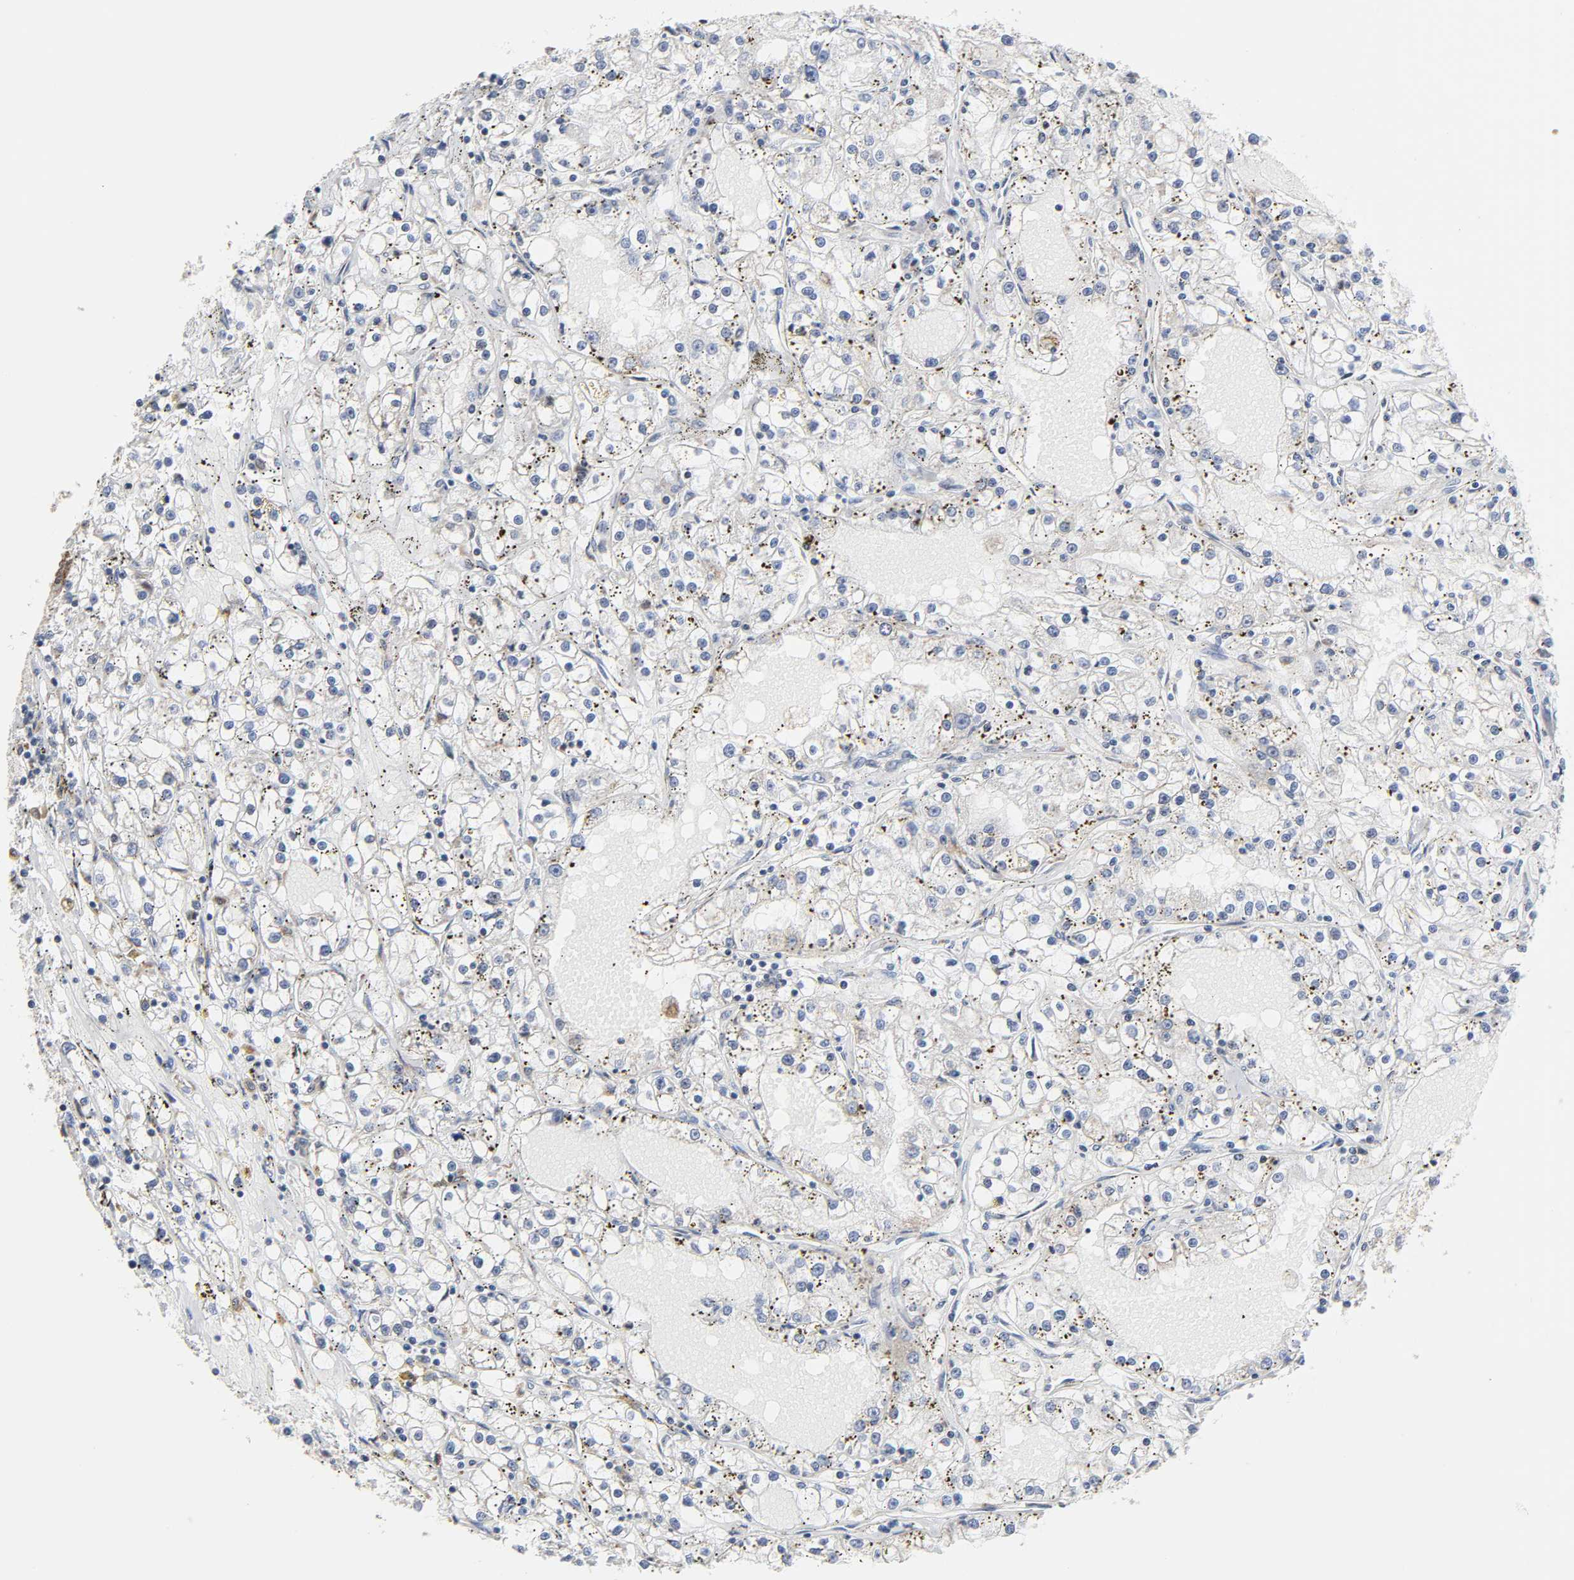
{"staining": {"intensity": "negative", "quantity": "none", "location": "none"}, "tissue": "renal cancer", "cell_type": "Tumor cells", "image_type": "cancer", "snomed": [{"axis": "morphology", "description": "Adenocarcinoma, NOS"}, {"axis": "topography", "description": "Kidney"}], "caption": "The micrograph demonstrates no staining of tumor cells in renal cancer (adenocarcinoma).", "gene": "BAX", "patient": {"sex": "male", "age": 56}}